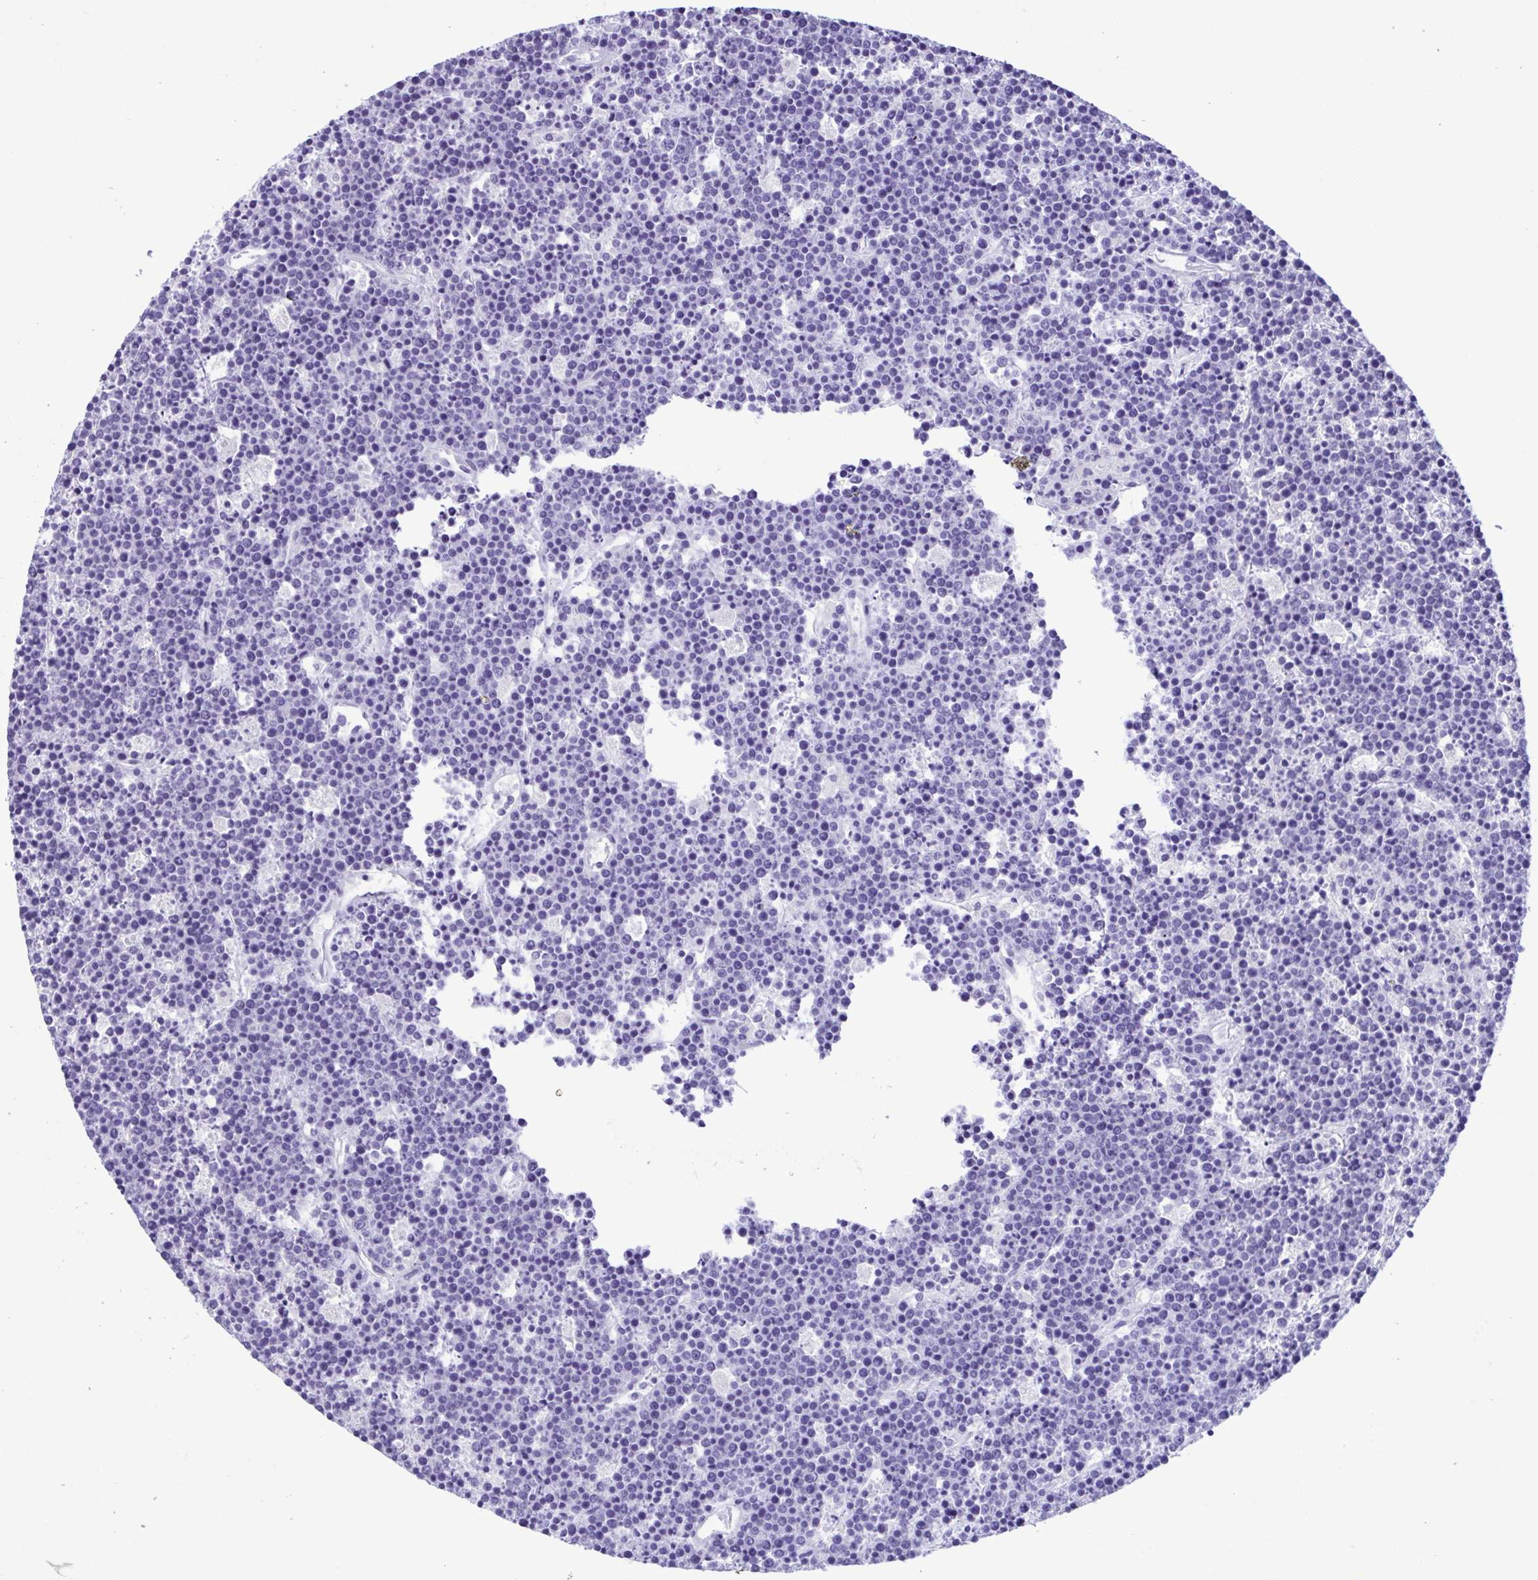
{"staining": {"intensity": "negative", "quantity": "none", "location": "none"}, "tissue": "lymphoma", "cell_type": "Tumor cells", "image_type": "cancer", "snomed": [{"axis": "morphology", "description": "Malignant lymphoma, non-Hodgkin's type, High grade"}, {"axis": "topography", "description": "Ovary"}], "caption": "Tumor cells show no significant protein expression in lymphoma.", "gene": "SPATA16", "patient": {"sex": "female", "age": 56}}